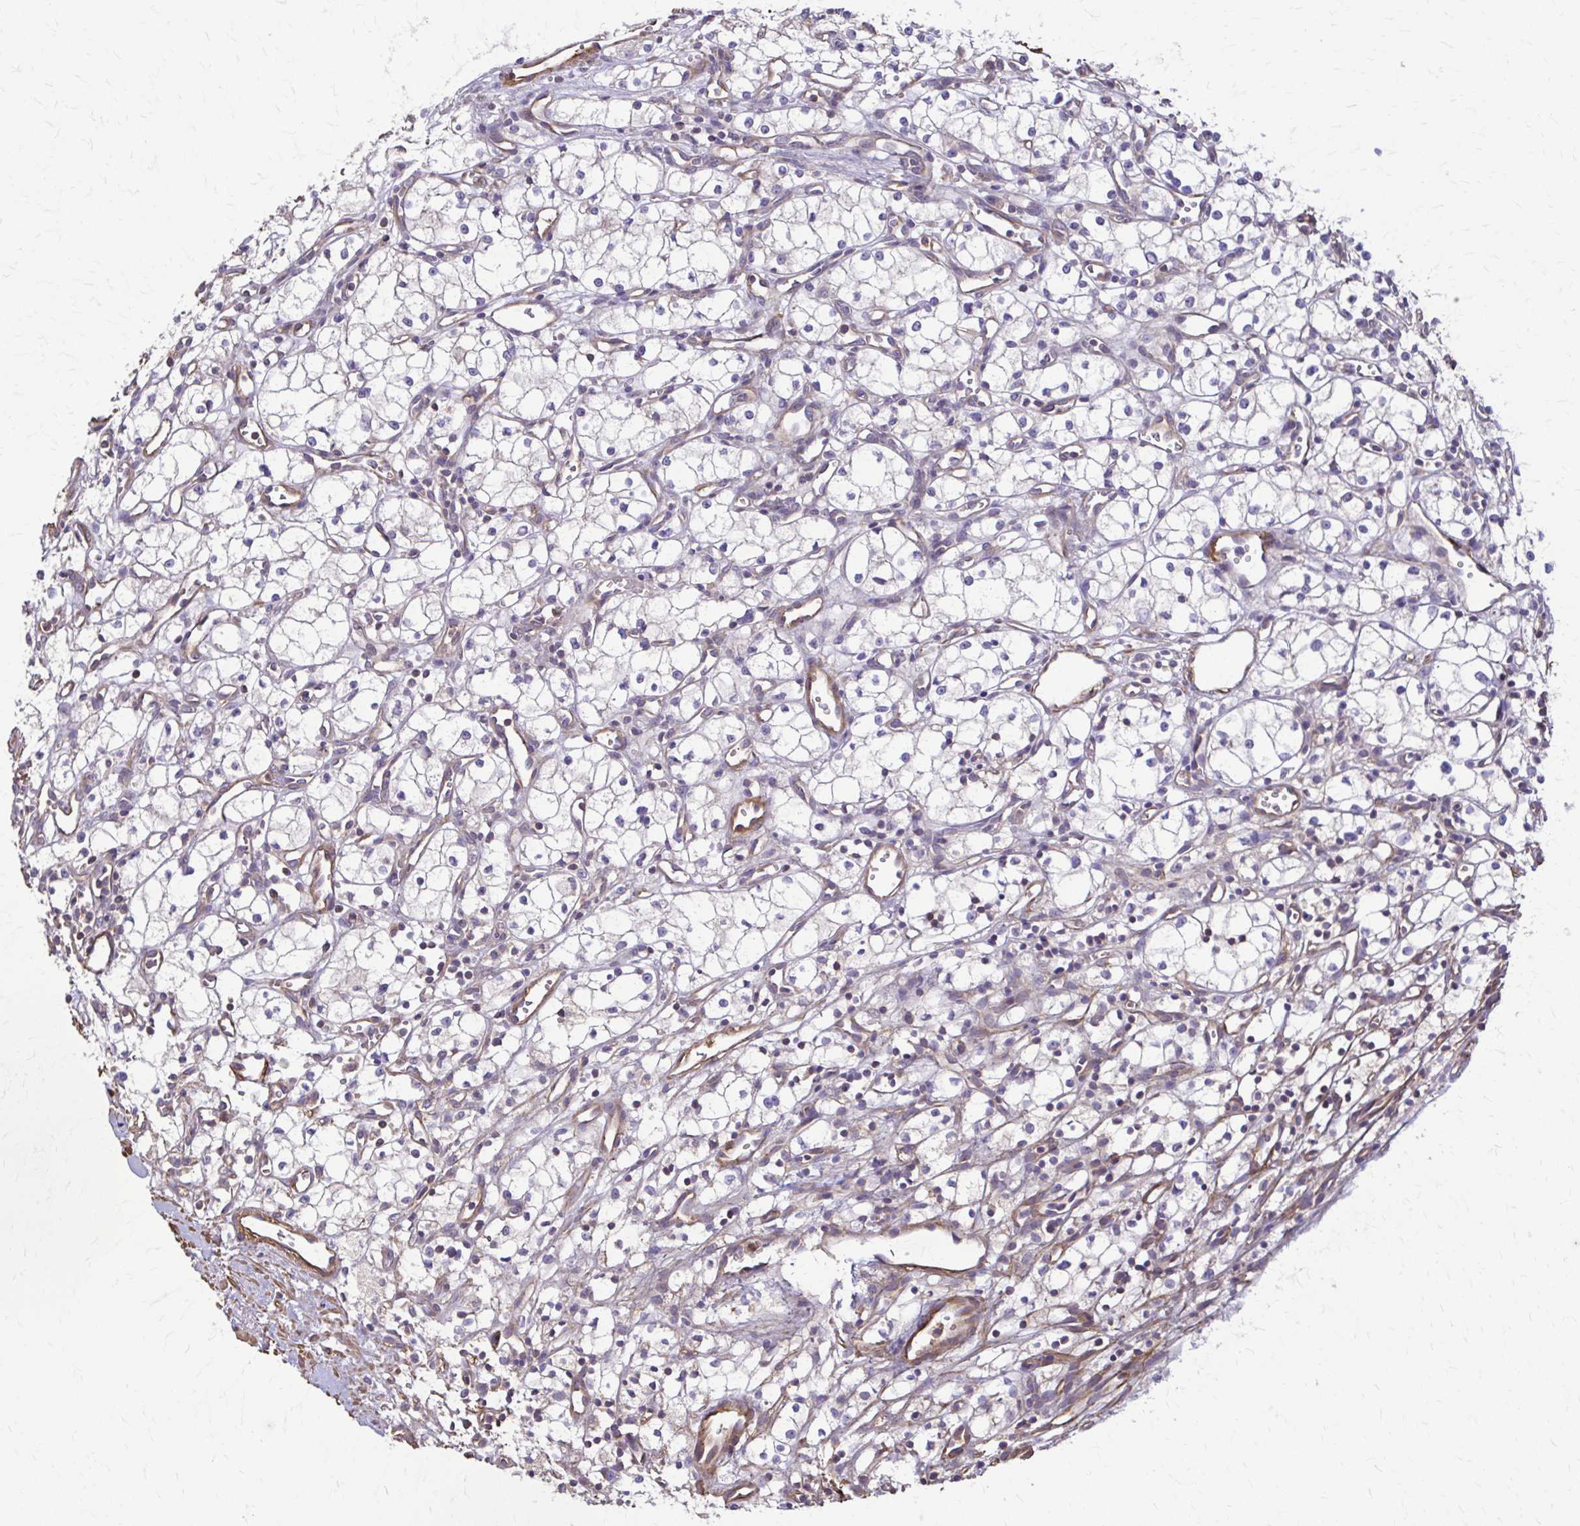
{"staining": {"intensity": "negative", "quantity": "none", "location": "none"}, "tissue": "renal cancer", "cell_type": "Tumor cells", "image_type": "cancer", "snomed": [{"axis": "morphology", "description": "Adenocarcinoma, NOS"}, {"axis": "topography", "description": "Kidney"}], "caption": "Protein analysis of adenocarcinoma (renal) exhibits no significant expression in tumor cells.", "gene": "DSP", "patient": {"sex": "male", "age": 59}}